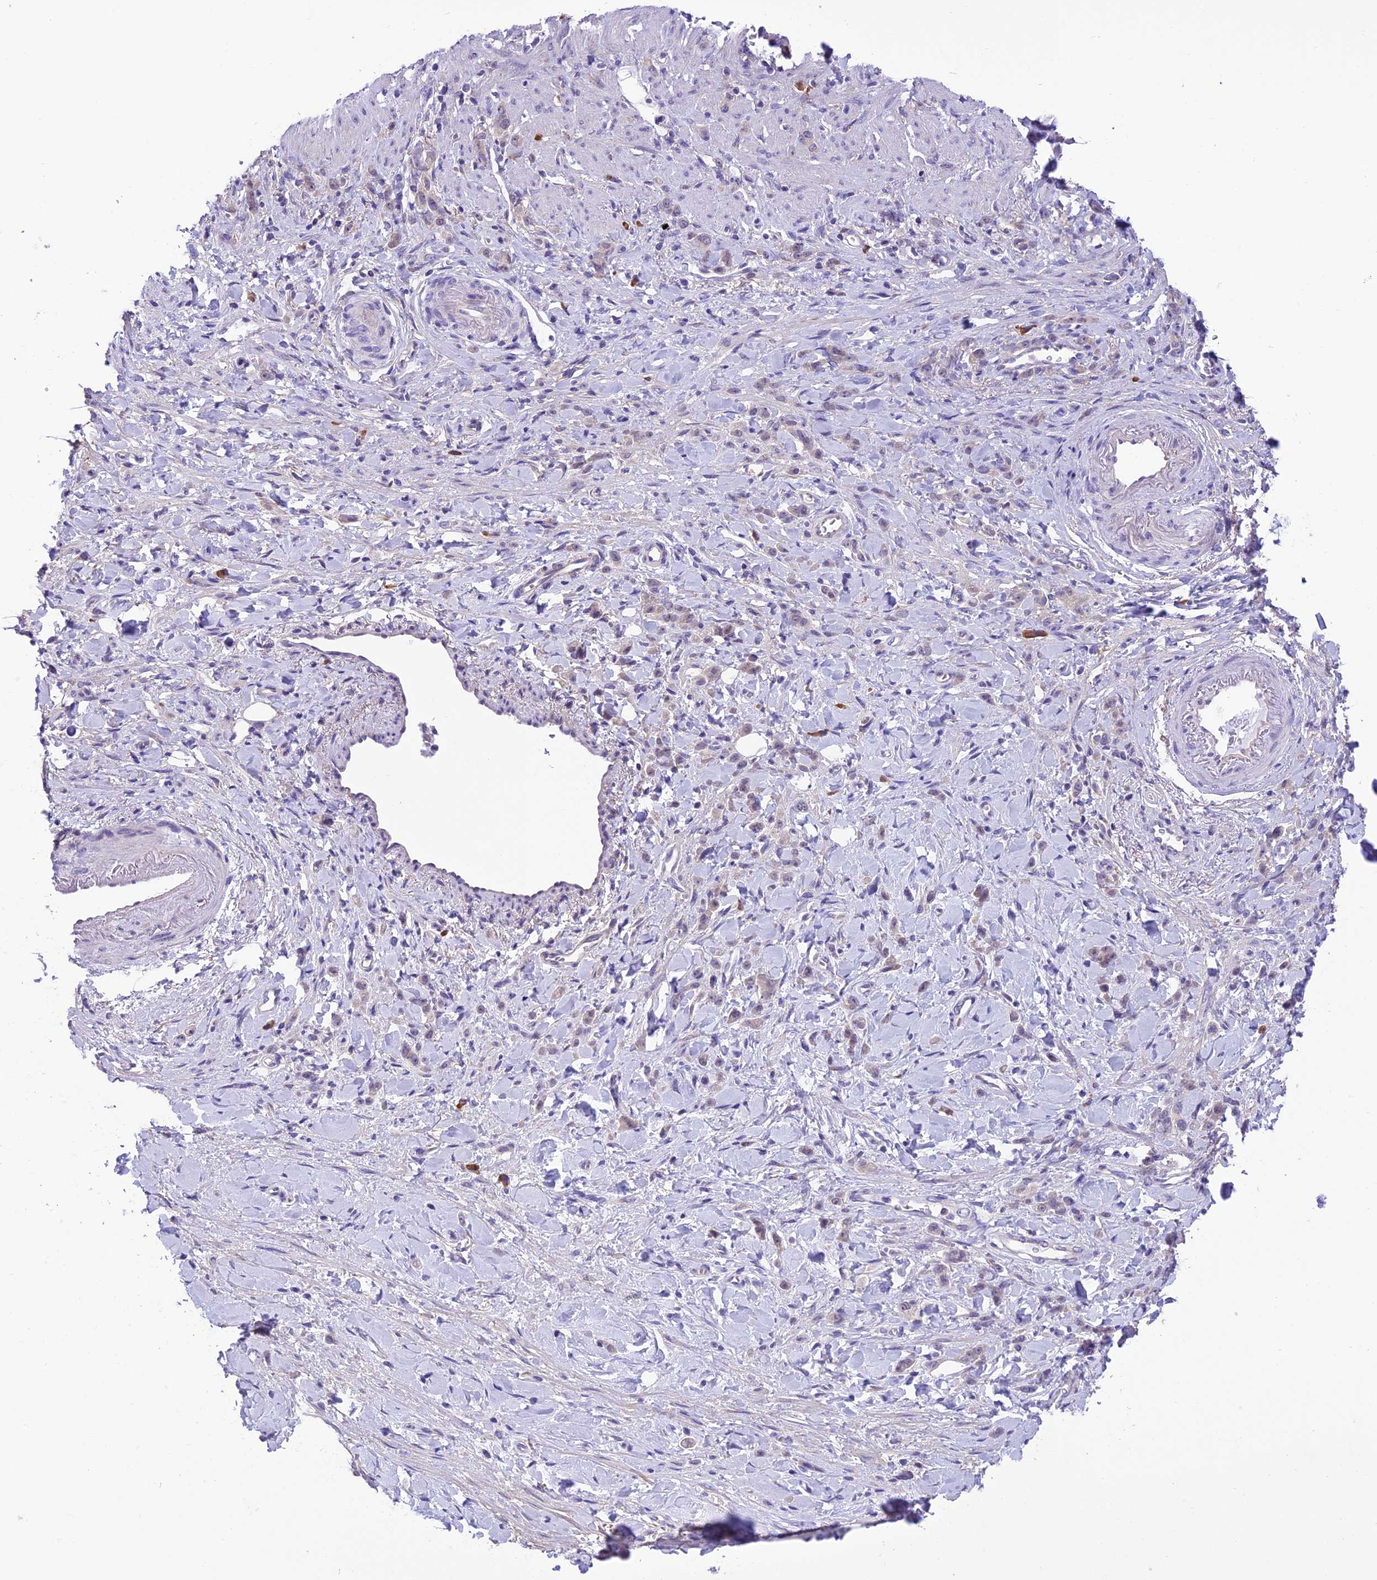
{"staining": {"intensity": "negative", "quantity": "none", "location": "none"}, "tissue": "stomach cancer", "cell_type": "Tumor cells", "image_type": "cancer", "snomed": [{"axis": "morphology", "description": "Normal tissue, NOS"}, {"axis": "morphology", "description": "Adenocarcinoma, NOS"}, {"axis": "topography", "description": "Stomach"}], "caption": "High magnification brightfield microscopy of stomach cancer (adenocarcinoma) stained with DAB (brown) and counterstained with hematoxylin (blue): tumor cells show no significant expression.", "gene": "RNF126", "patient": {"sex": "male", "age": 82}}